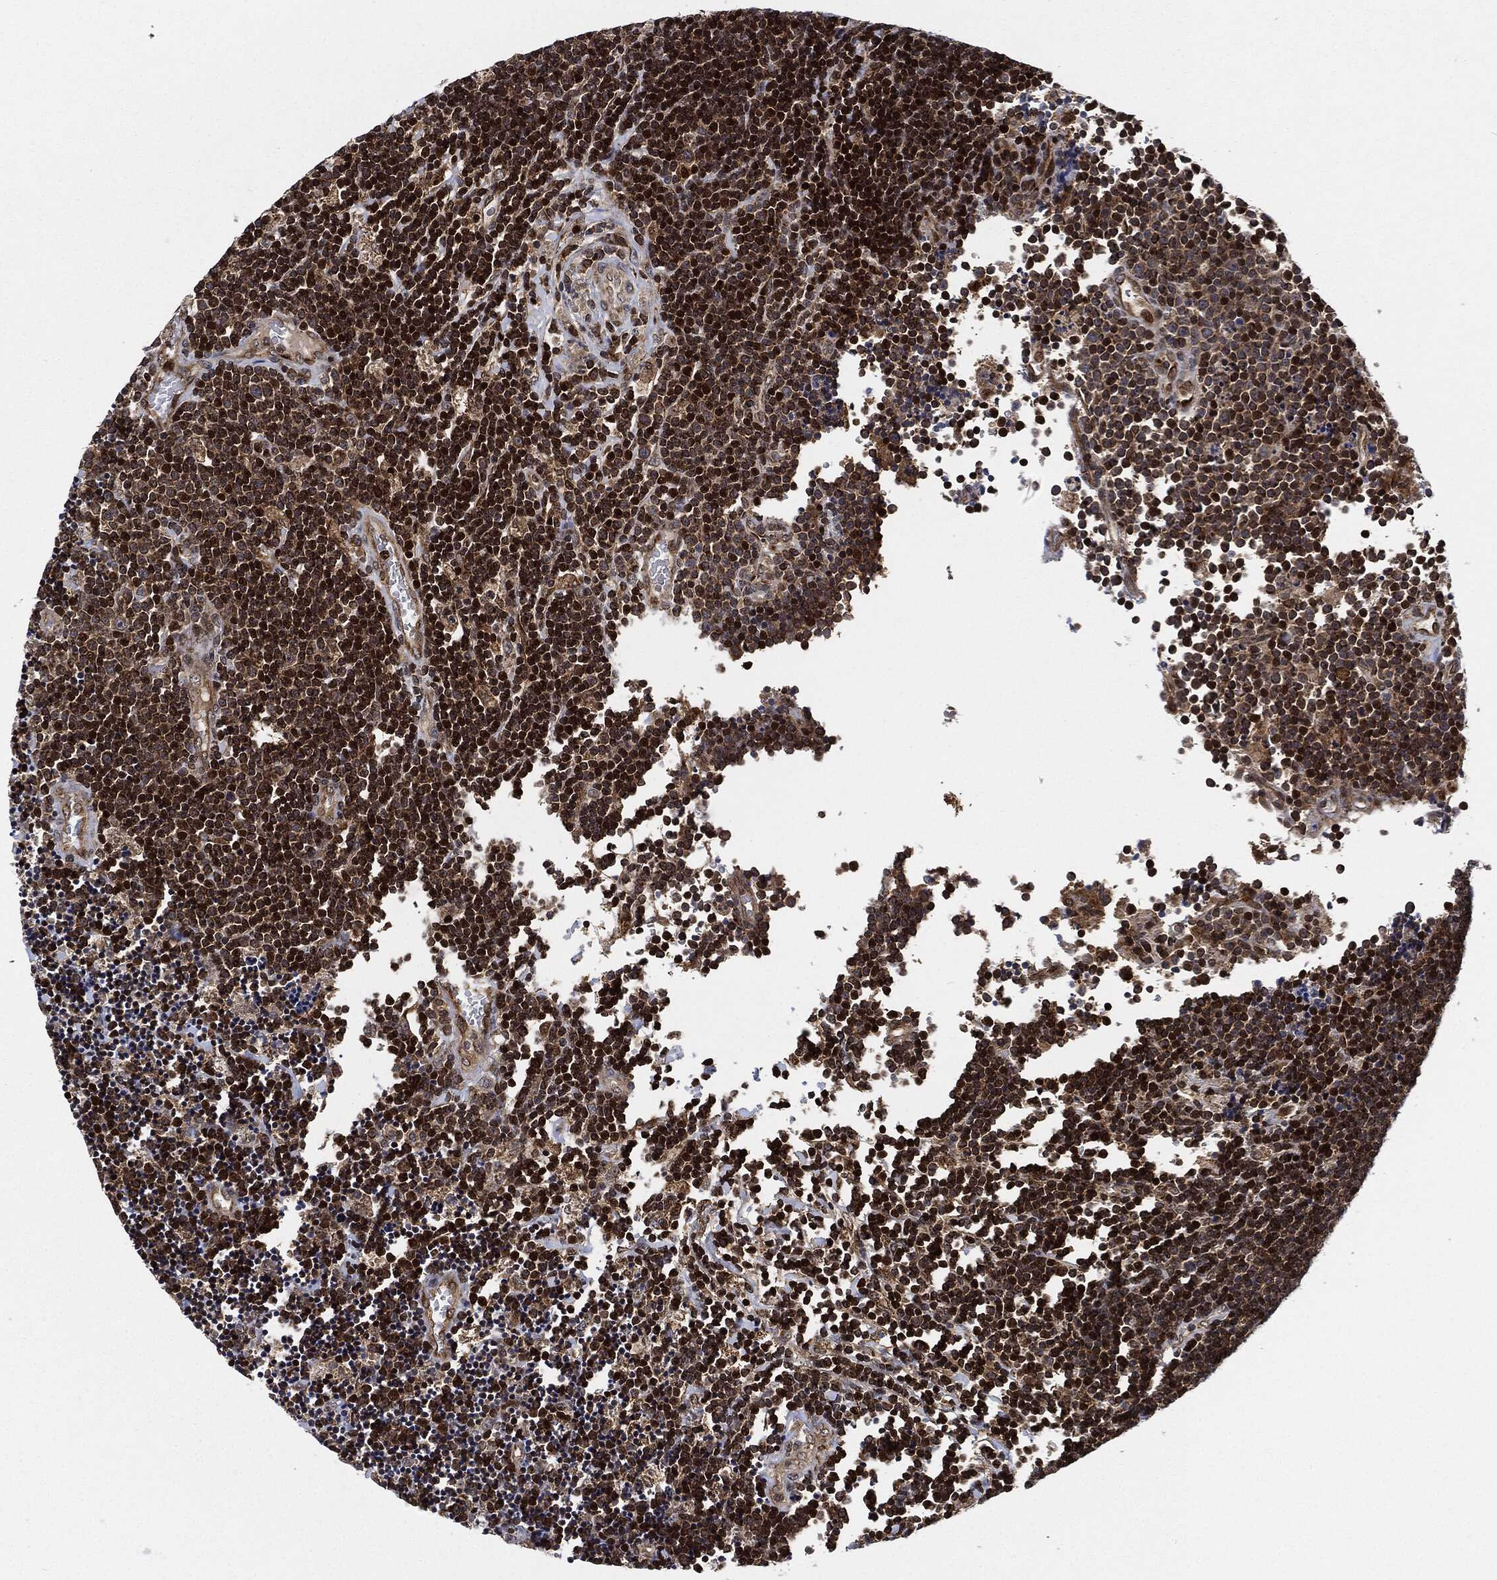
{"staining": {"intensity": "moderate", "quantity": ">75%", "location": "cytoplasmic/membranous,nuclear"}, "tissue": "lymphoma", "cell_type": "Tumor cells", "image_type": "cancer", "snomed": [{"axis": "morphology", "description": "Malignant lymphoma, non-Hodgkin's type, Low grade"}, {"axis": "topography", "description": "Brain"}], "caption": "Lymphoma tissue demonstrates moderate cytoplasmic/membranous and nuclear expression in approximately >75% of tumor cells, visualized by immunohistochemistry.", "gene": "RNASEL", "patient": {"sex": "female", "age": 66}}